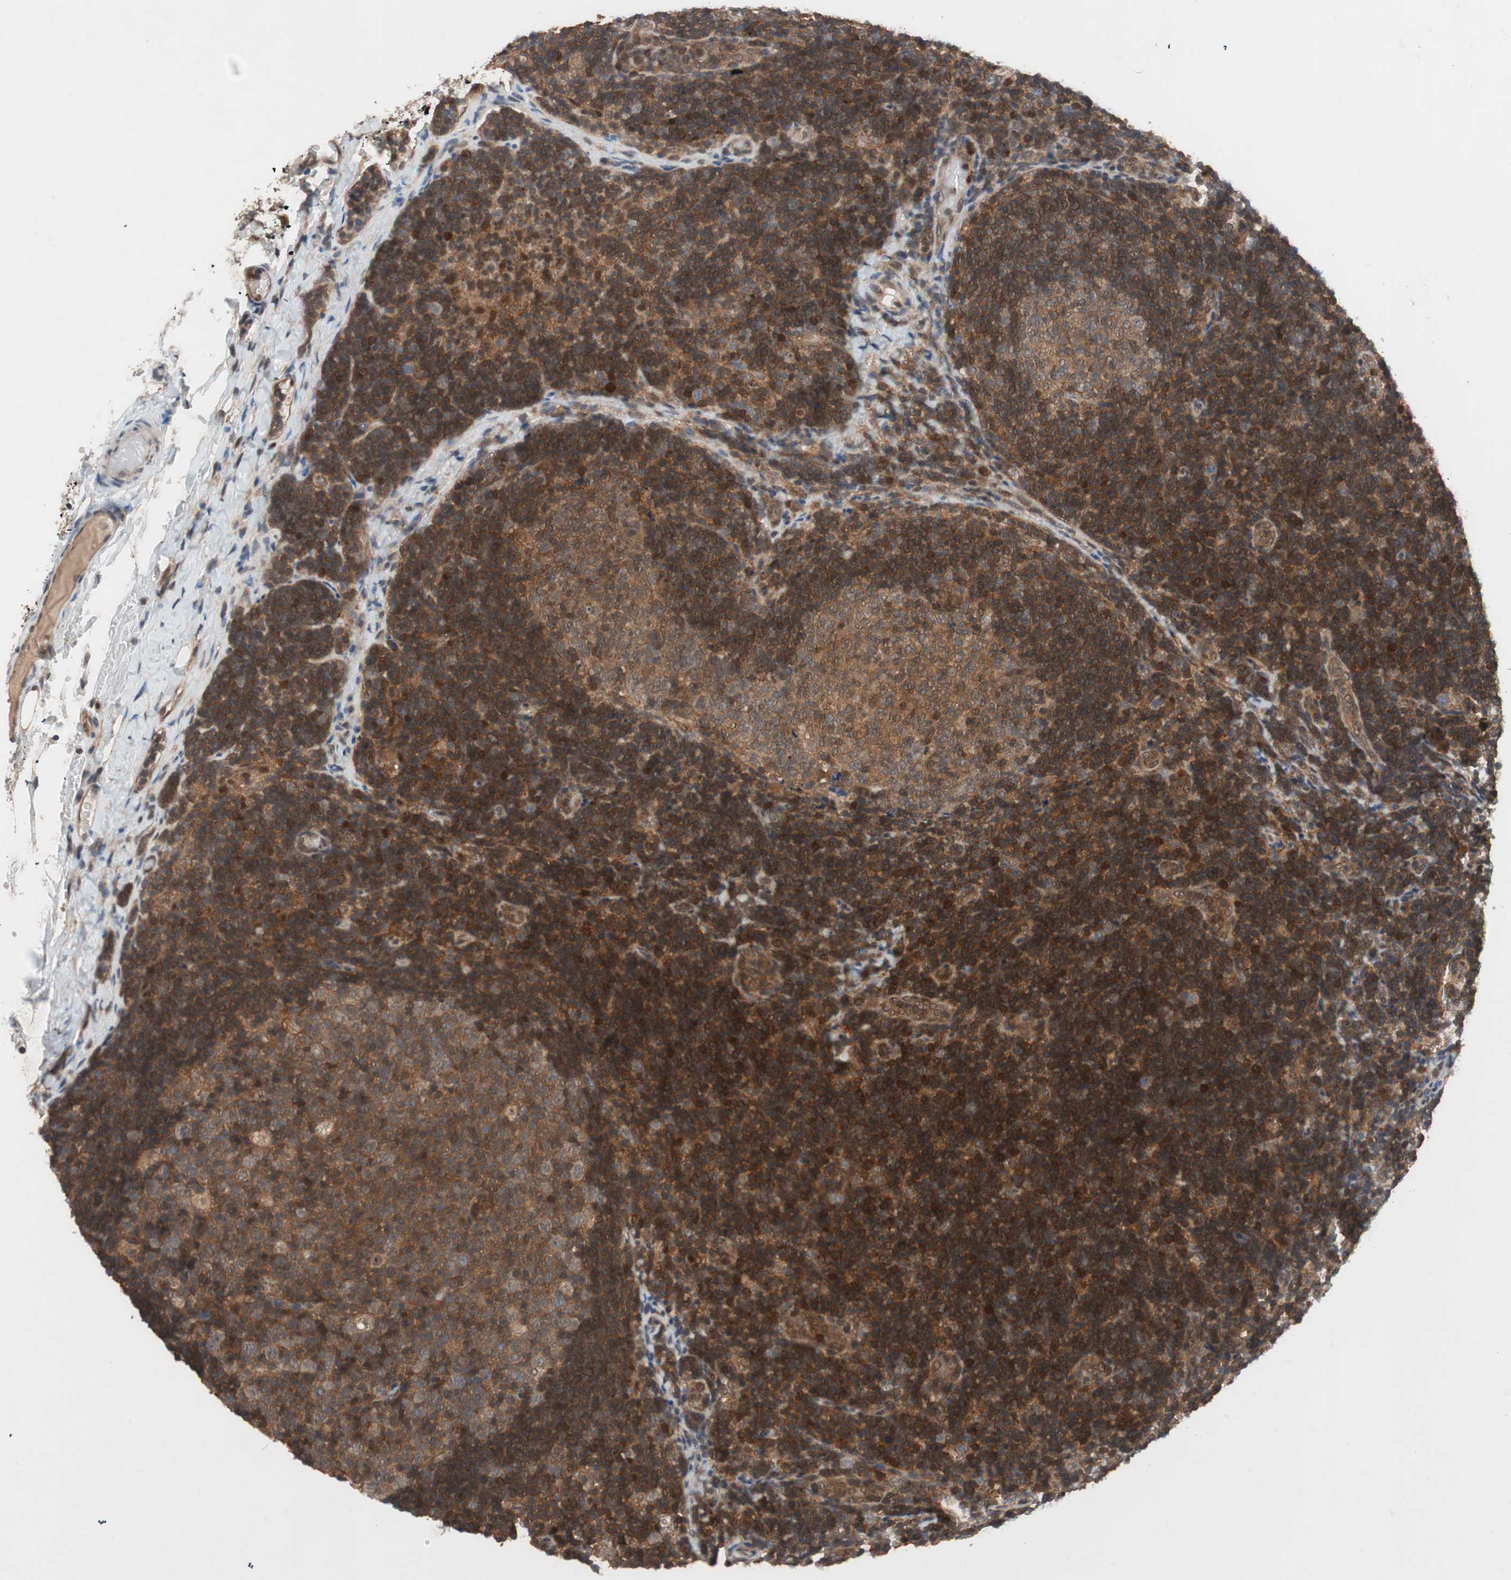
{"staining": {"intensity": "moderate", "quantity": ">75%", "location": "cytoplasmic/membranous"}, "tissue": "lymph node", "cell_type": "Germinal center cells", "image_type": "normal", "snomed": [{"axis": "morphology", "description": "Normal tissue, NOS"}, {"axis": "topography", "description": "Lymph node"}], "caption": "Germinal center cells show medium levels of moderate cytoplasmic/membranous expression in about >75% of cells in benign human lymph node.", "gene": "GALT", "patient": {"sex": "female", "age": 14}}